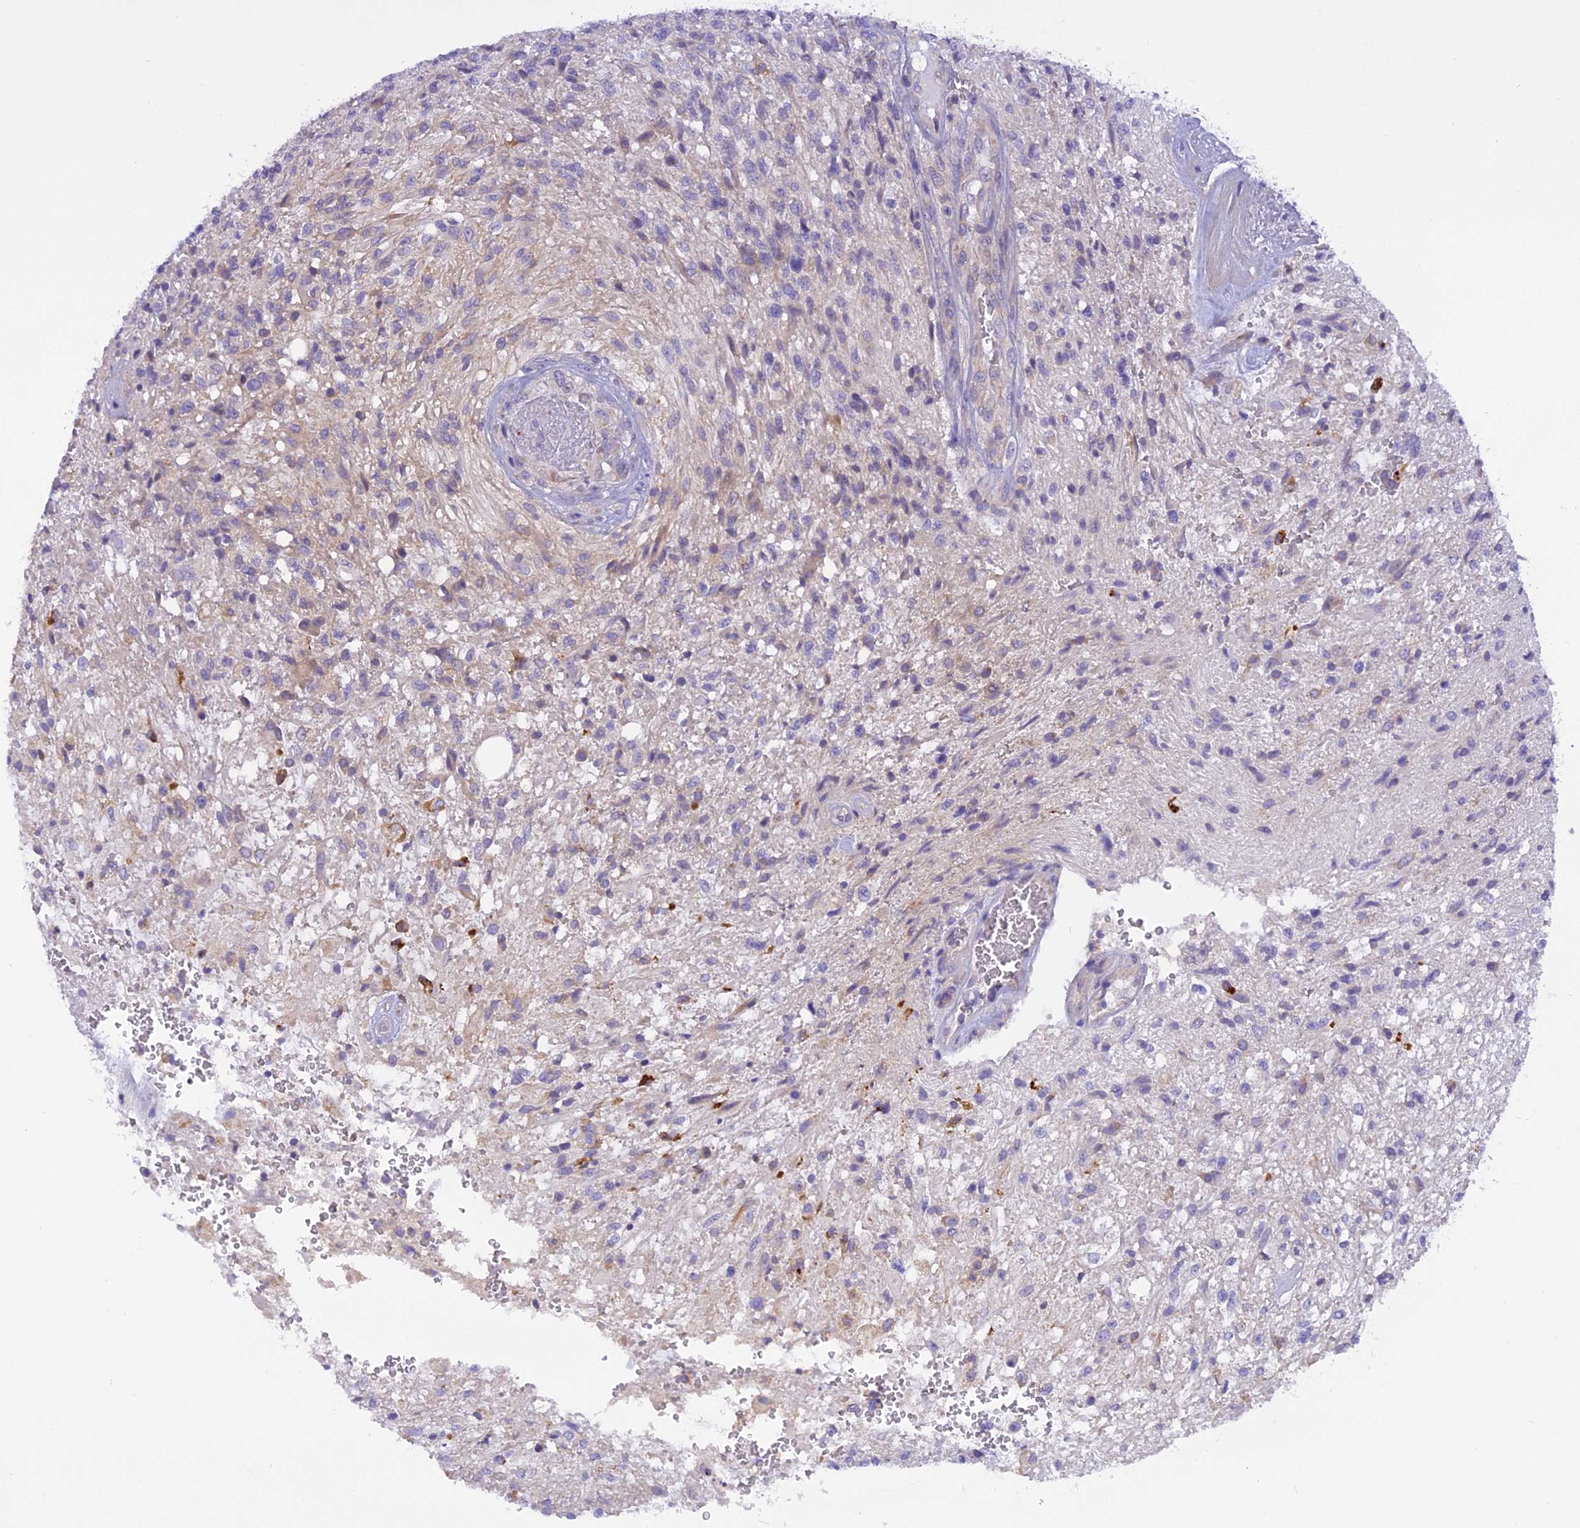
{"staining": {"intensity": "negative", "quantity": "none", "location": "none"}, "tissue": "glioma", "cell_type": "Tumor cells", "image_type": "cancer", "snomed": [{"axis": "morphology", "description": "Glioma, malignant, High grade"}, {"axis": "topography", "description": "Brain"}], "caption": "Glioma was stained to show a protein in brown. There is no significant expression in tumor cells.", "gene": "TRIM3", "patient": {"sex": "male", "age": 56}}